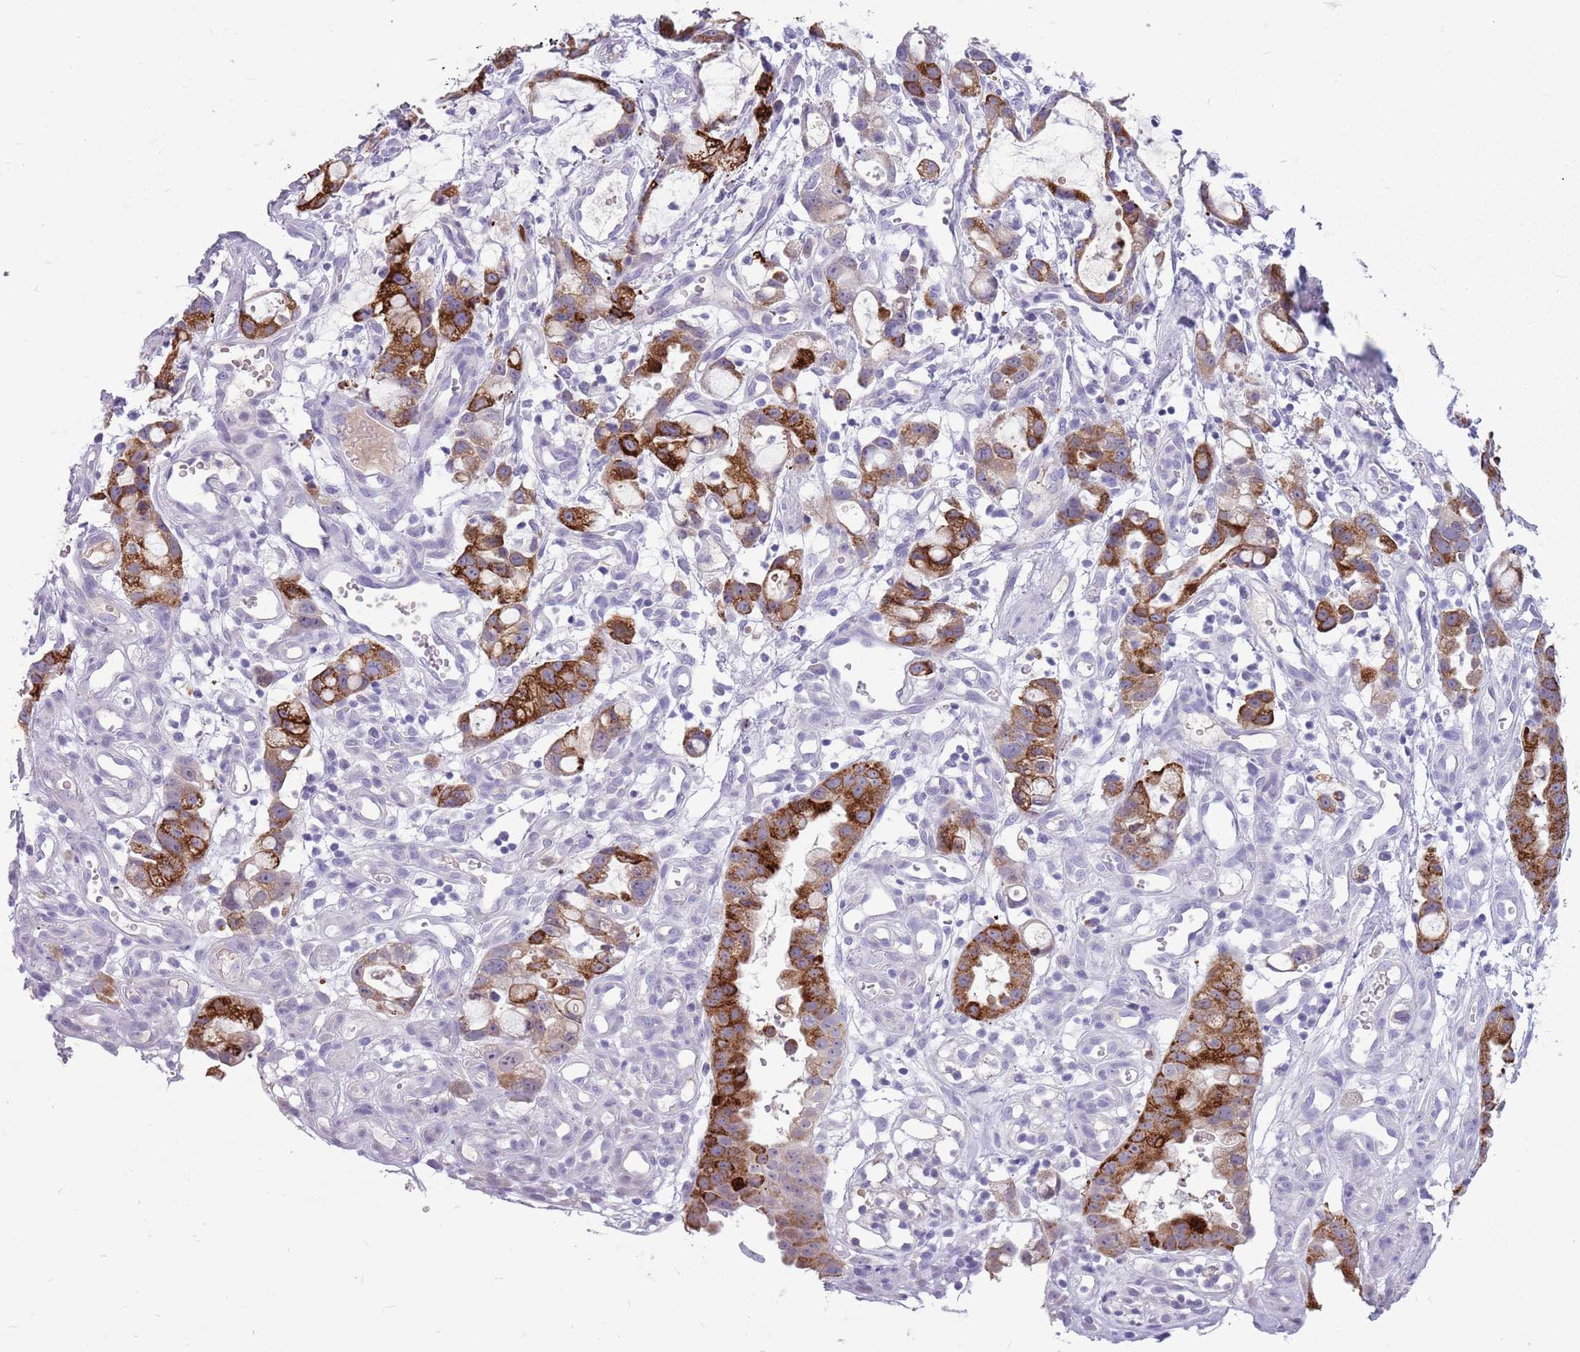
{"staining": {"intensity": "strong", "quantity": ">75%", "location": "cytoplasmic/membranous"}, "tissue": "stomach cancer", "cell_type": "Tumor cells", "image_type": "cancer", "snomed": [{"axis": "morphology", "description": "Adenocarcinoma, NOS"}, {"axis": "topography", "description": "Stomach"}], "caption": "Strong cytoplasmic/membranous protein expression is identified in approximately >75% of tumor cells in stomach adenocarcinoma. (IHC, brightfield microscopy, high magnification).", "gene": "ZNF425", "patient": {"sex": "male", "age": 55}}